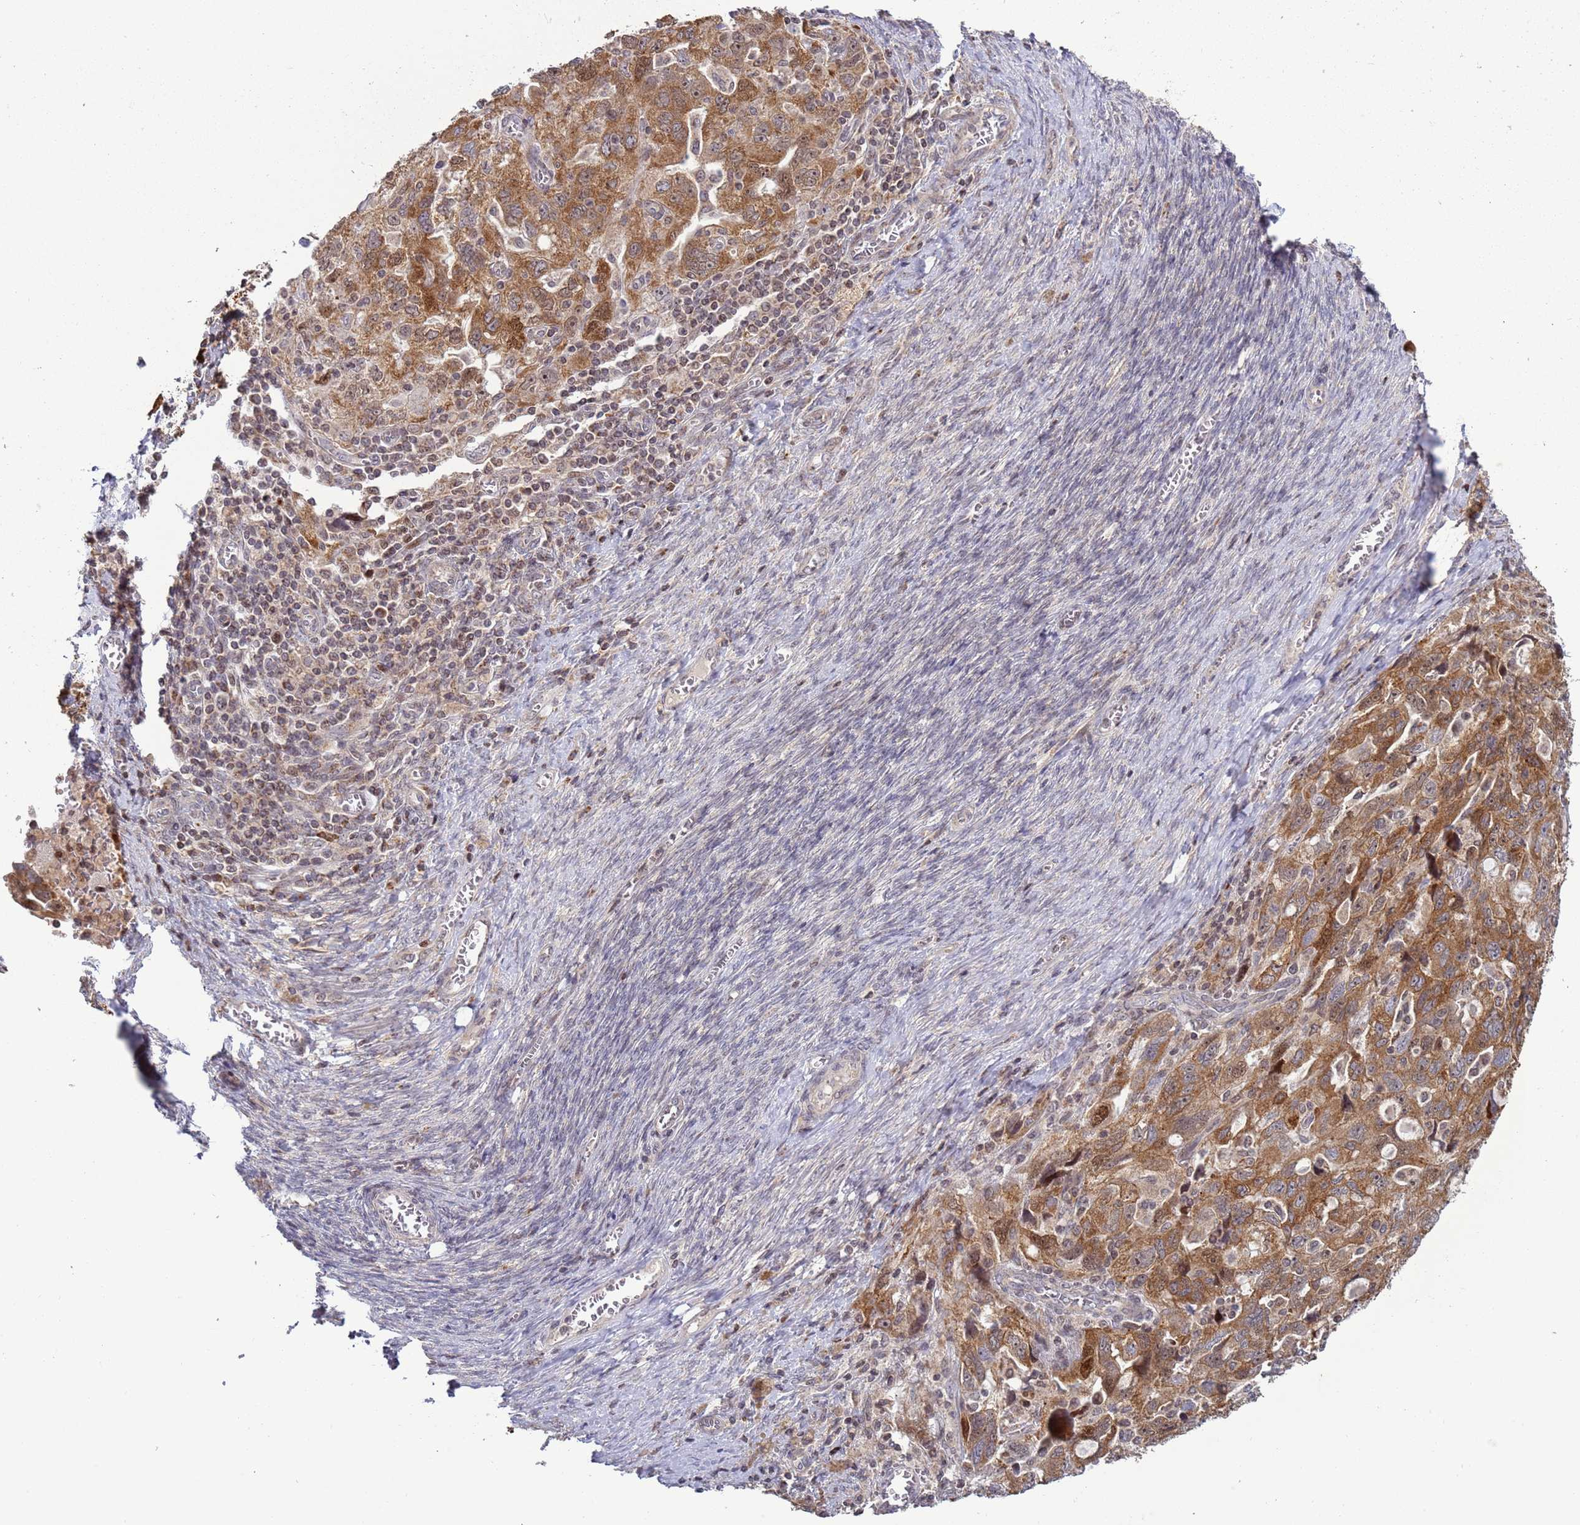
{"staining": {"intensity": "moderate", "quantity": ">75%", "location": "cytoplasmic/membranous,nuclear"}, "tissue": "ovarian cancer", "cell_type": "Tumor cells", "image_type": "cancer", "snomed": [{"axis": "morphology", "description": "Carcinoma, NOS"}, {"axis": "morphology", "description": "Cystadenocarcinoma, serous, NOS"}, {"axis": "topography", "description": "Ovary"}], "caption": "Ovarian cancer (serous cystadenocarcinoma) tissue reveals moderate cytoplasmic/membranous and nuclear expression in approximately >75% of tumor cells, visualized by immunohistochemistry. (Stains: DAB (3,3'-diaminobenzidine) in brown, nuclei in blue, Microscopy: brightfield microscopy at high magnification).", "gene": "RCOR2", "patient": {"sex": "female", "age": 69}}